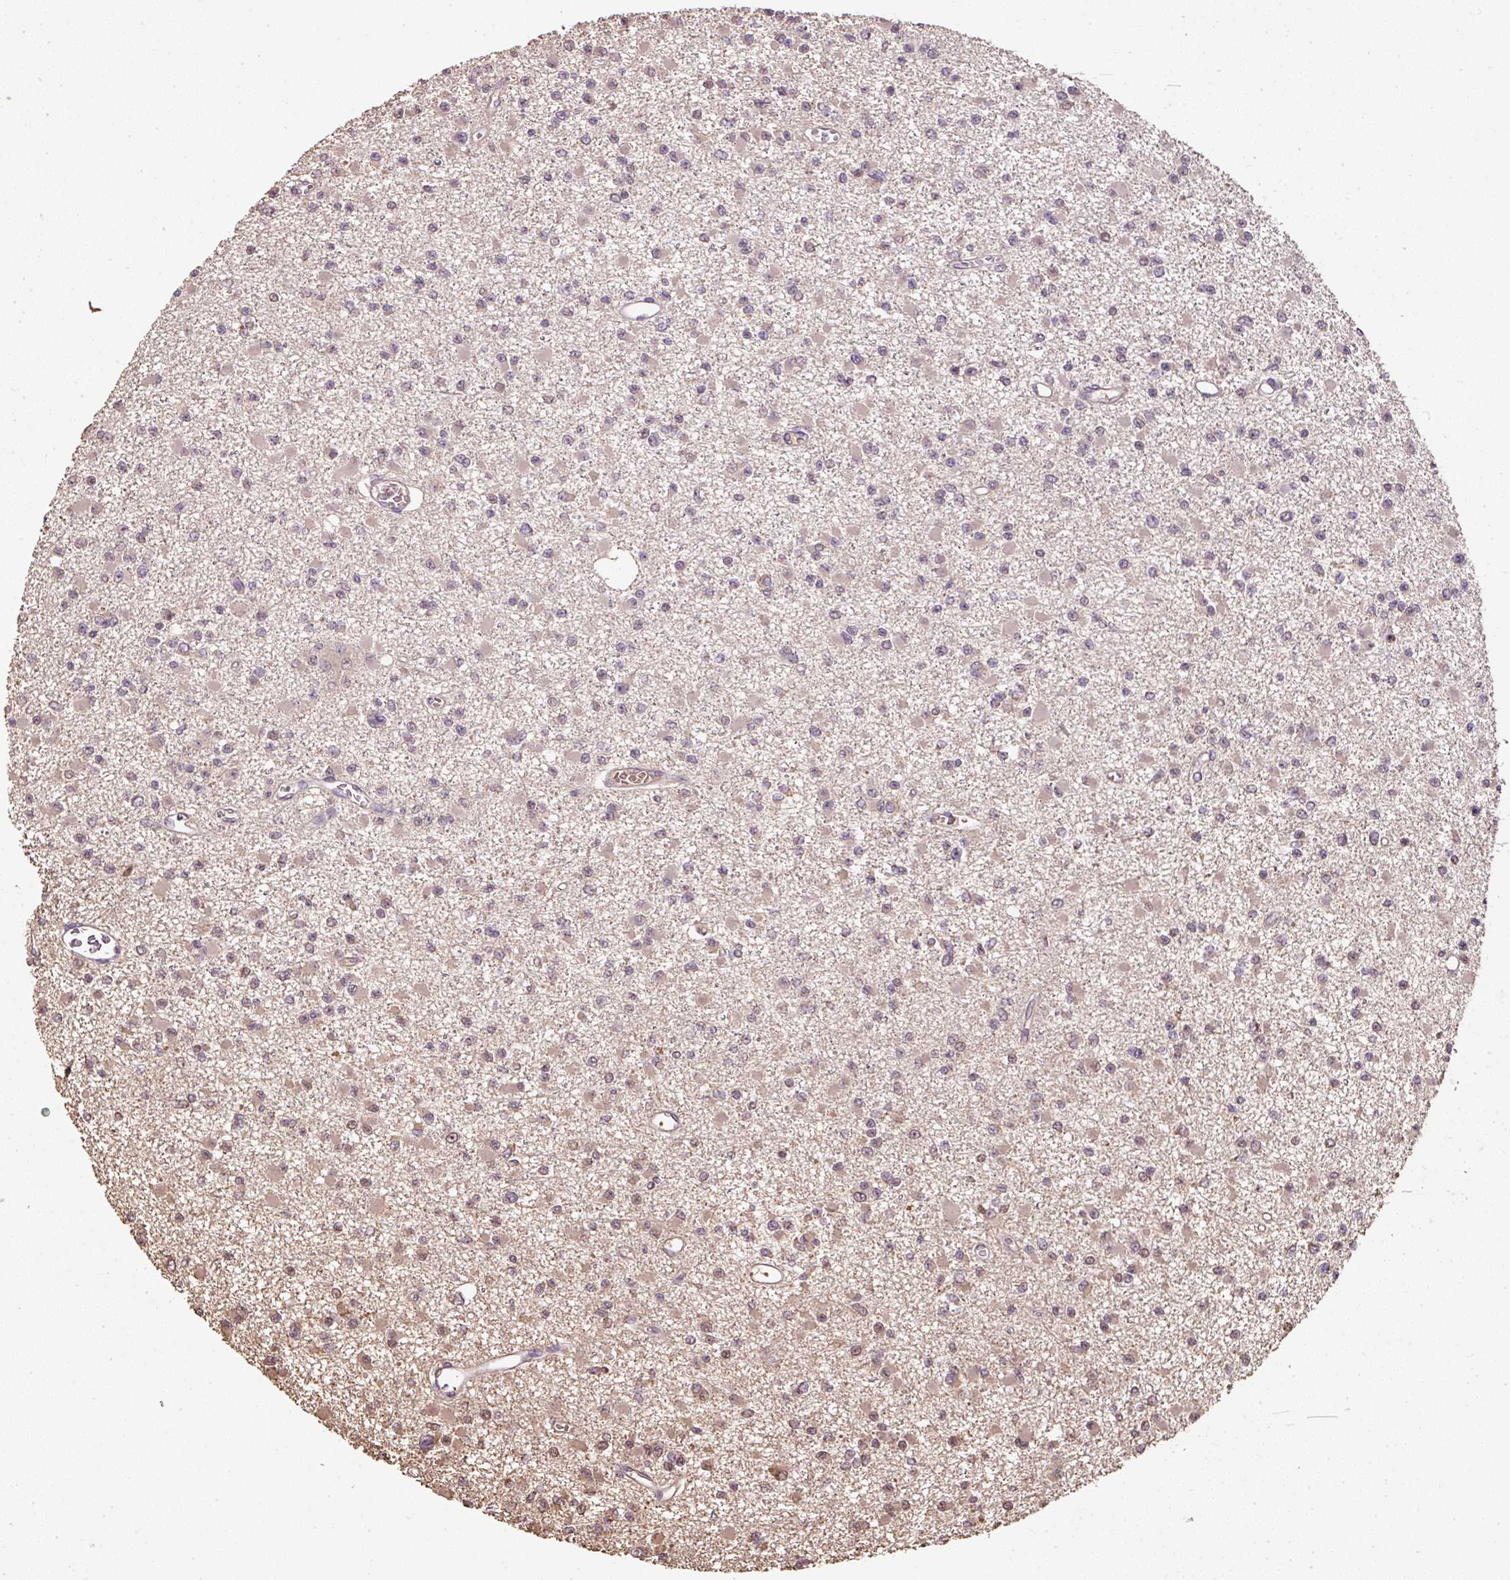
{"staining": {"intensity": "weak", "quantity": "25%-75%", "location": "cytoplasmic/membranous,nuclear"}, "tissue": "glioma", "cell_type": "Tumor cells", "image_type": "cancer", "snomed": [{"axis": "morphology", "description": "Glioma, malignant, Low grade"}, {"axis": "topography", "description": "Brain"}], "caption": "Malignant glioma (low-grade) tissue shows weak cytoplasmic/membranous and nuclear positivity in about 25%-75% of tumor cells The staining is performed using DAB (3,3'-diaminobenzidine) brown chromogen to label protein expression. The nuclei are counter-stained blue using hematoxylin.", "gene": "TMEM170B", "patient": {"sex": "female", "age": 22}}